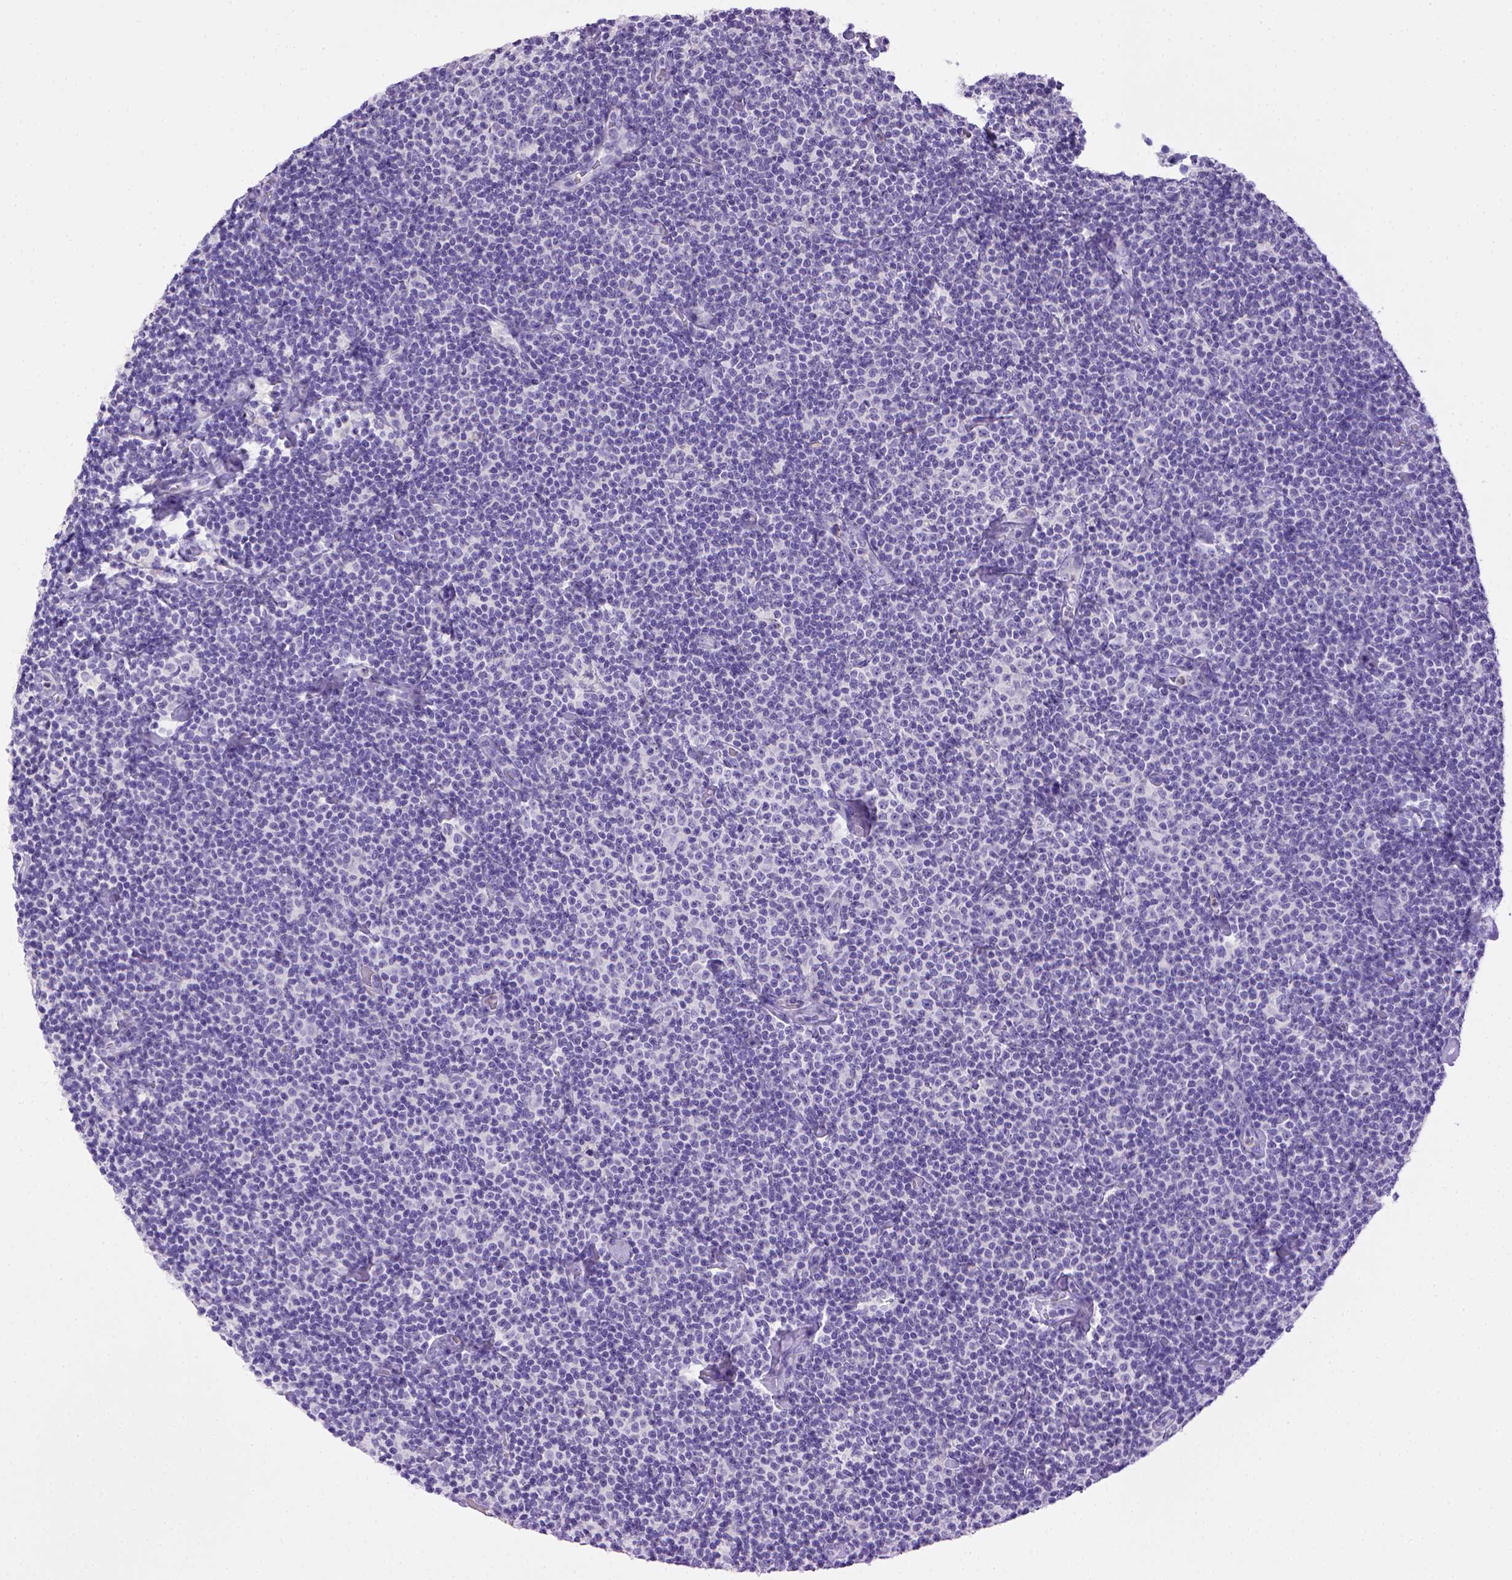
{"staining": {"intensity": "negative", "quantity": "none", "location": "none"}, "tissue": "lymphoma", "cell_type": "Tumor cells", "image_type": "cancer", "snomed": [{"axis": "morphology", "description": "Malignant lymphoma, non-Hodgkin's type, Low grade"}, {"axis": "topography", "description": "Lymph node"}], "caption": "DAB (3,3'-diaminobenzidine) immunohistochemical staining of low-grade malignant lymphoma, non-Hodgkin's type reveals no significant expression in tumor cells.", "gene": "BAAT", "patient": {"sex": "male", "age": 81}}